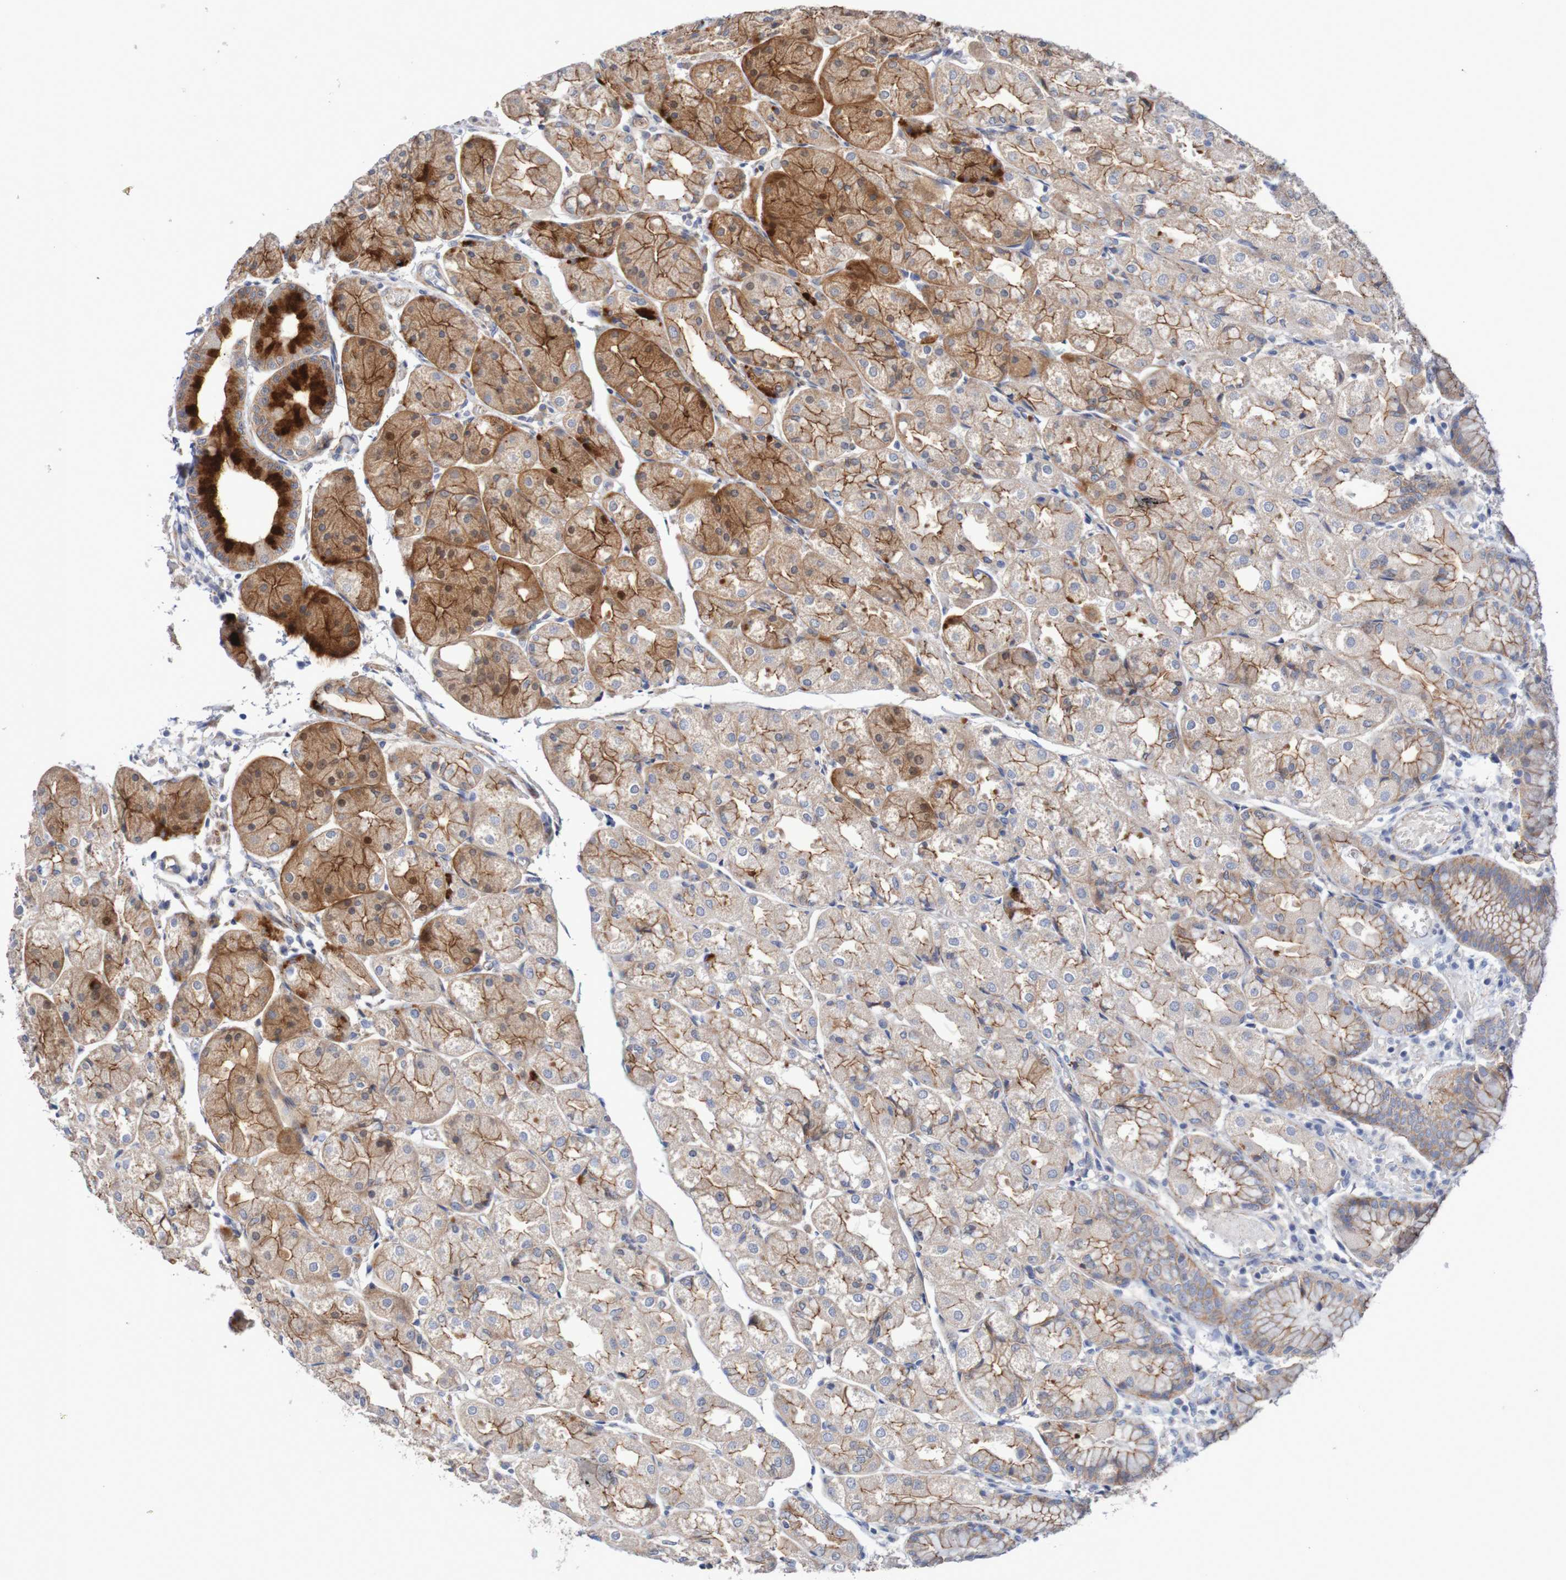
{"staining": {"intensity": "moderate", "quantity": ">75%", "location": "cytoplasmic/membranous"}, "tissue": "stomach", "cell_type": "Glandular cells", "image_type": "normal", "snomed": [{"axis": "morphology", "description": "Normal tissue, NOS"}, {"axis": "topography", "description": "Stomach, upper"}], "caption": "A high-resolution histopathology image shows immunohistochemistry staining of normal stomach, which shows moderate cytoplasmic/membranous staining in about >75% of glandular cells. (Stains: DAB (3,3'-diaminobenzidine) in brown, nuclei in blue, Microscopy: brightfield microscopy at high magnification).", "gene": "NECTIN2", "patient": {"sex": "male", "age": 72}}